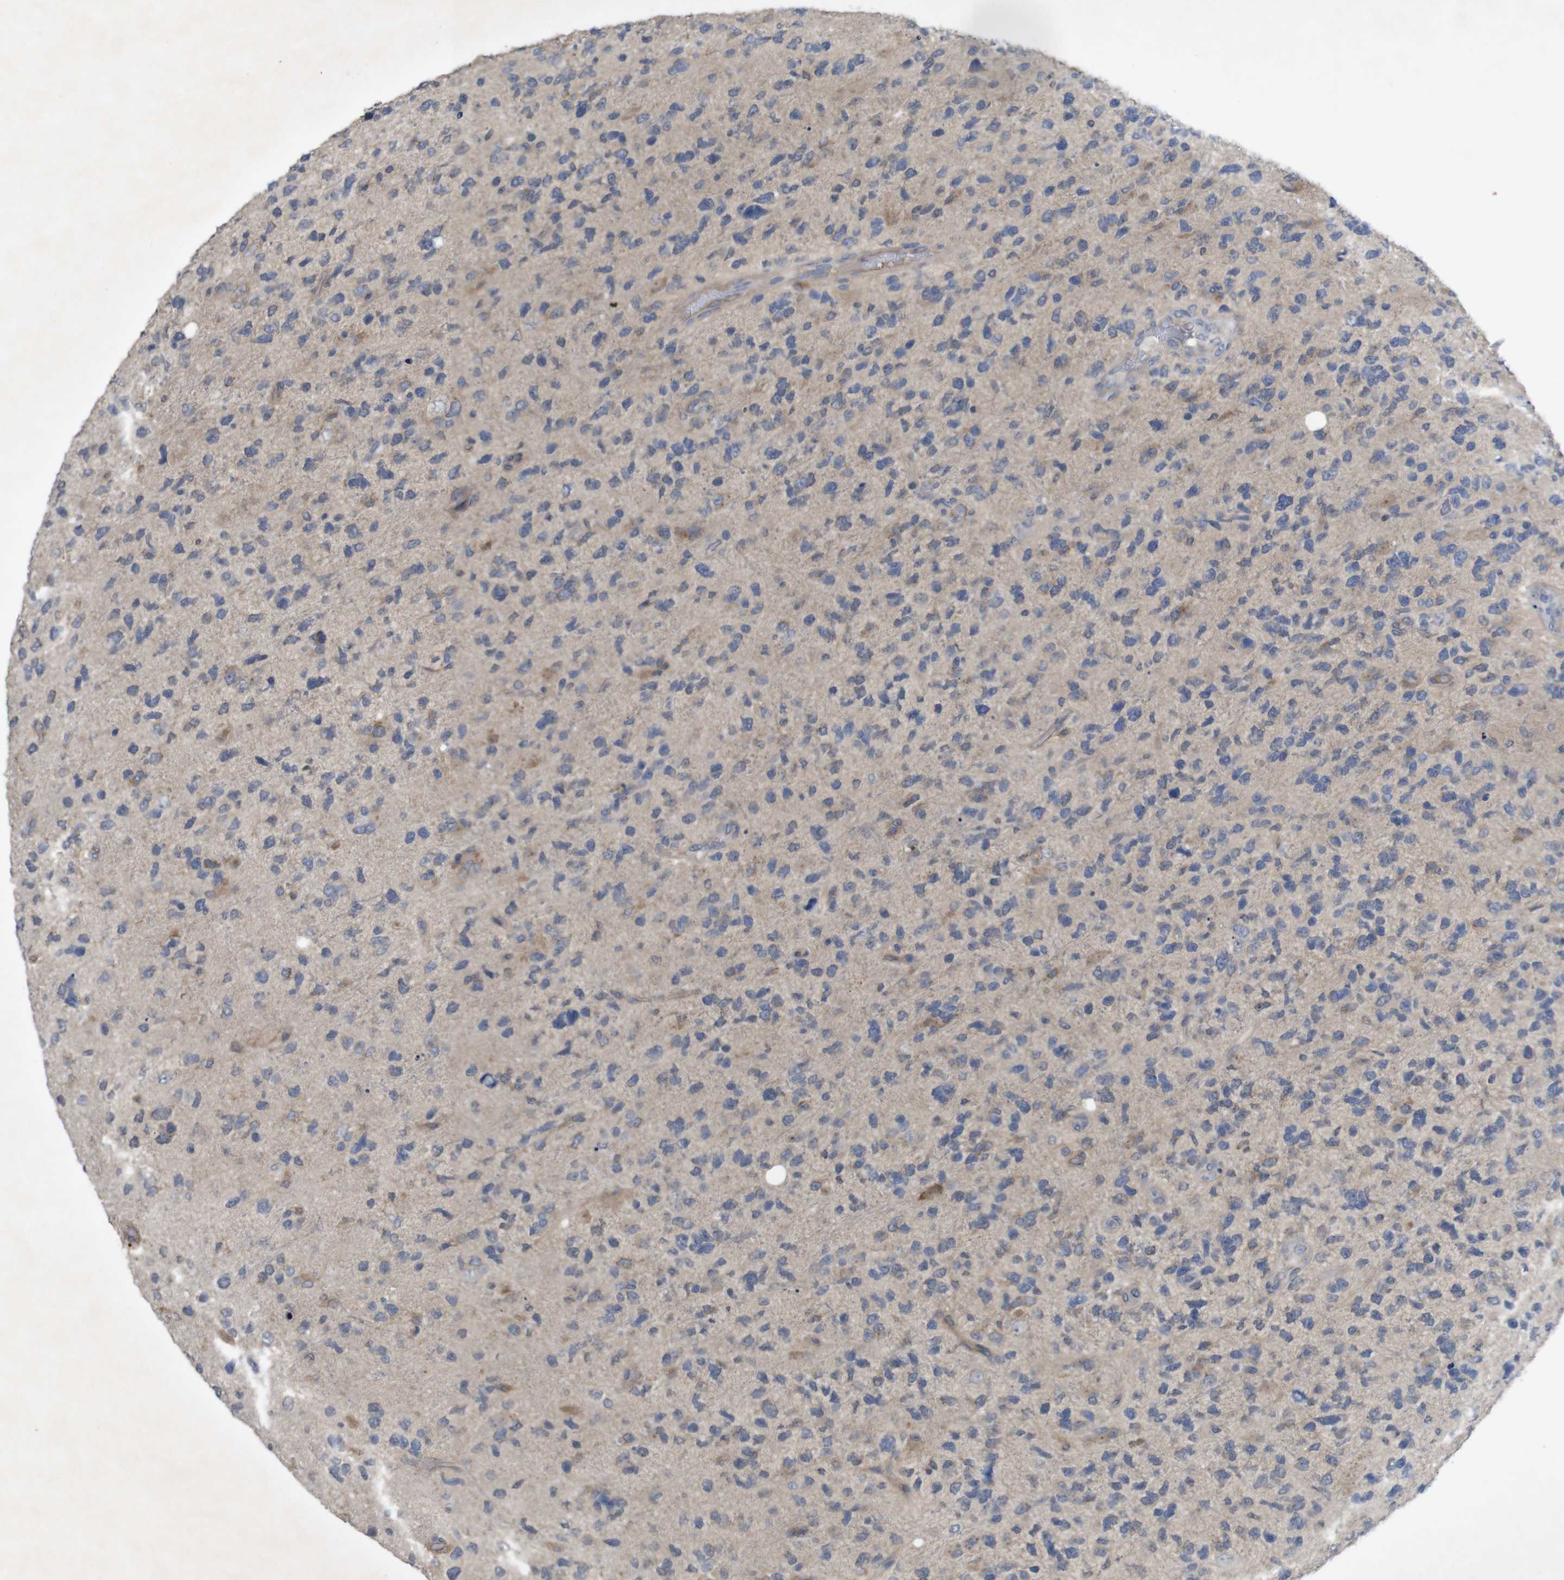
{"staining": {"intensity": "moderate", "quantity": "<25%", "location": "cytoplasmic/membranous"}, "tissue": "glioma", "cell_type": "Tumor cells", "image_type": "cancer", "snomed": [{"axis": "morphology", "description": "Glioma, malignant, High grade"}, {"axis": "topography", "description": "Brain"}], "caption": "Tumor cells reveal moderate cytoplasmic/membranous positivity in about <25% of cells in glioma.", "gene": "BCAR3", "patient": {"sex": "female", "age": 58}}